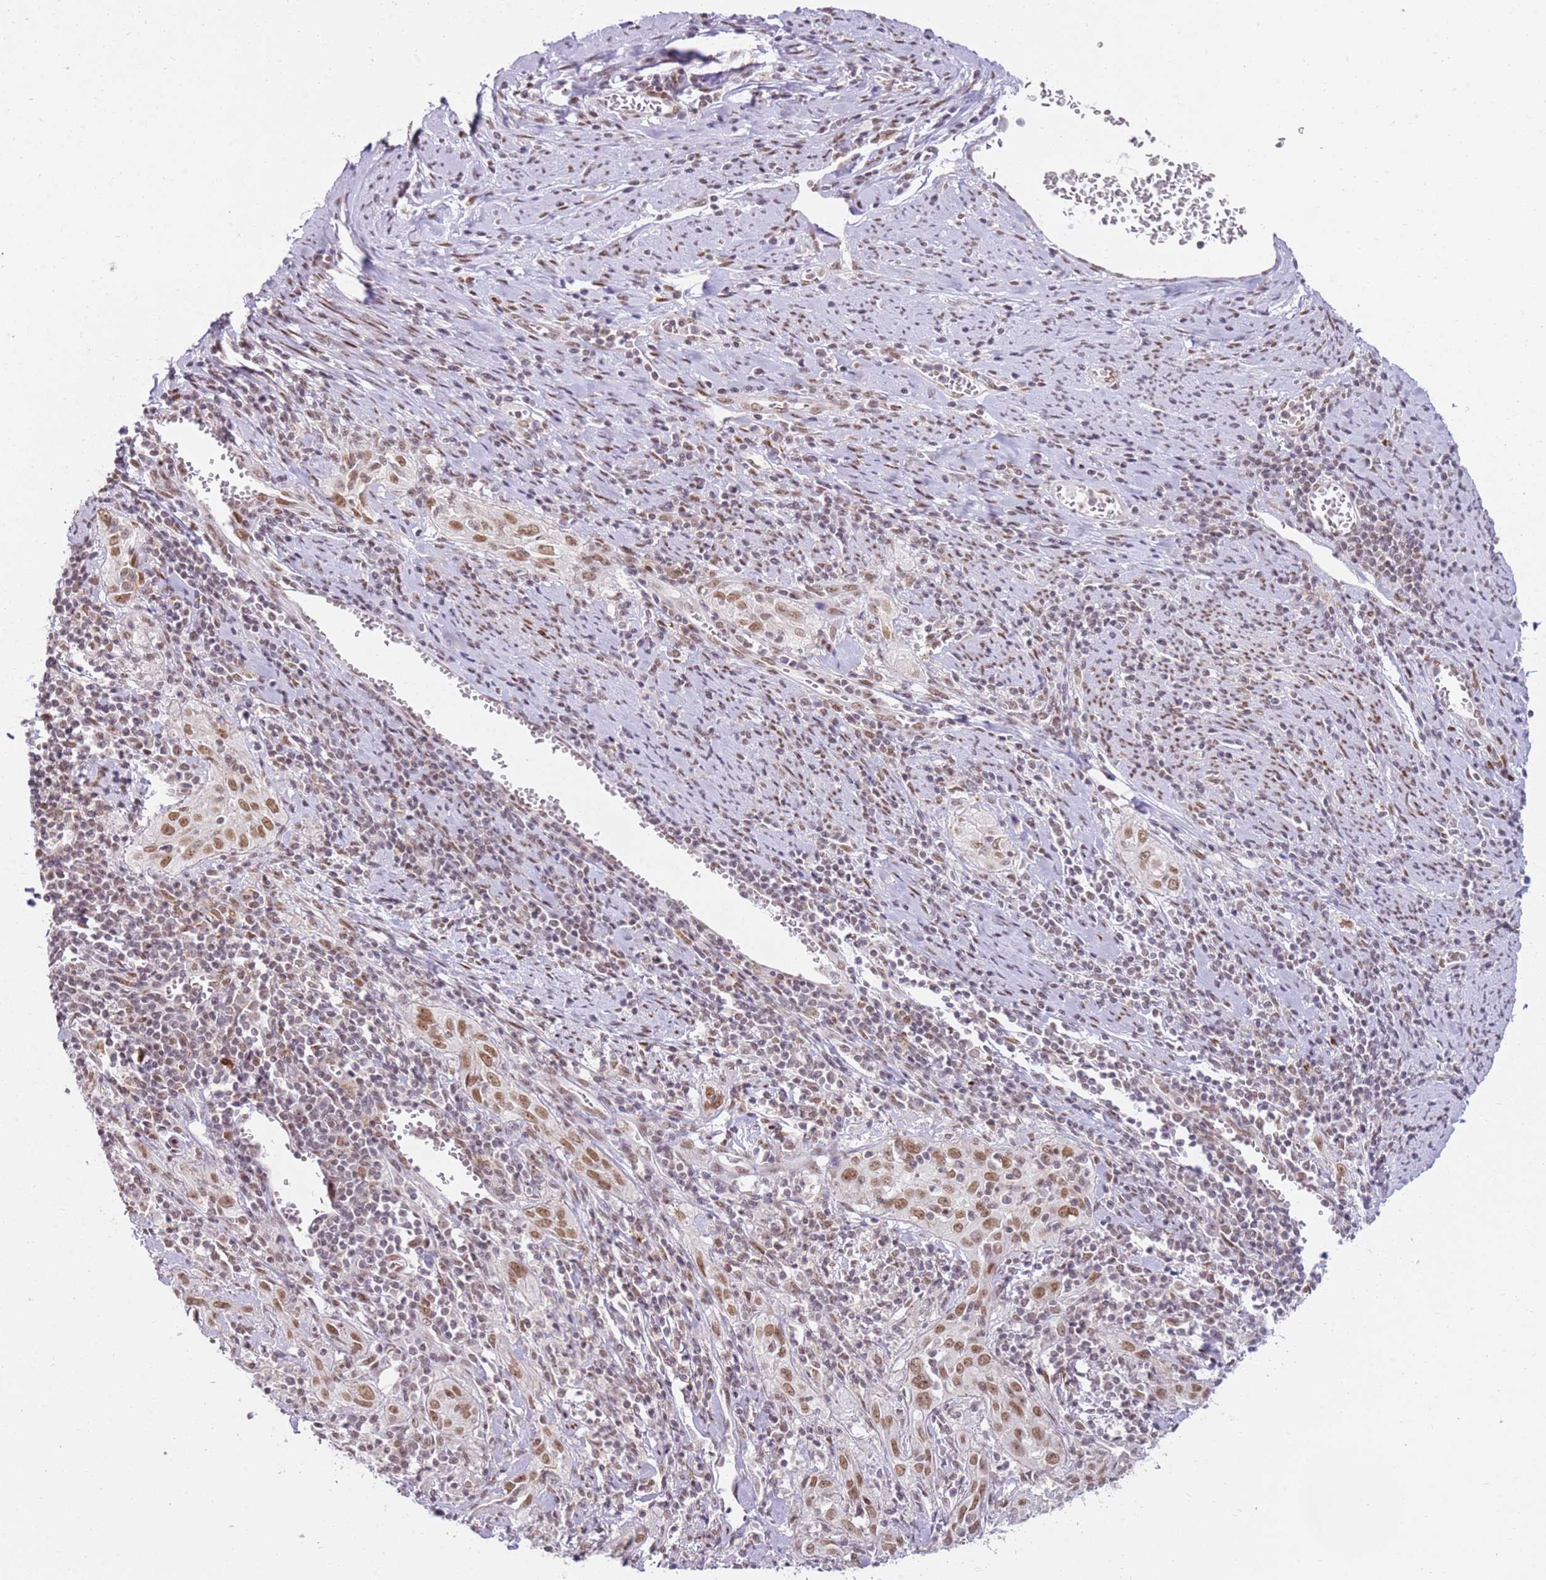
{"staining": {"intensity": "moderate", "quantity": ">75%", "location": "nuclear"}, "tissue": "cervical cancer", "cell_type": "Tumor cells", "image_type": "cancer", "snomed": [{"axis": "morphology", "description": "Squamous cell carcinoma, NOS"}, {"axis": "topography", "description": "Cervix"}], "caption": "This micrograph exhibits cervical cancer stained with immunohistochemistry to label a protein in brown. The nuclear of tumor cells show moderate positivity for the protein. Nuclei are counter-stained blue.", "gene": "PHC2", "patient": {"sex": "female", "age": 57}}